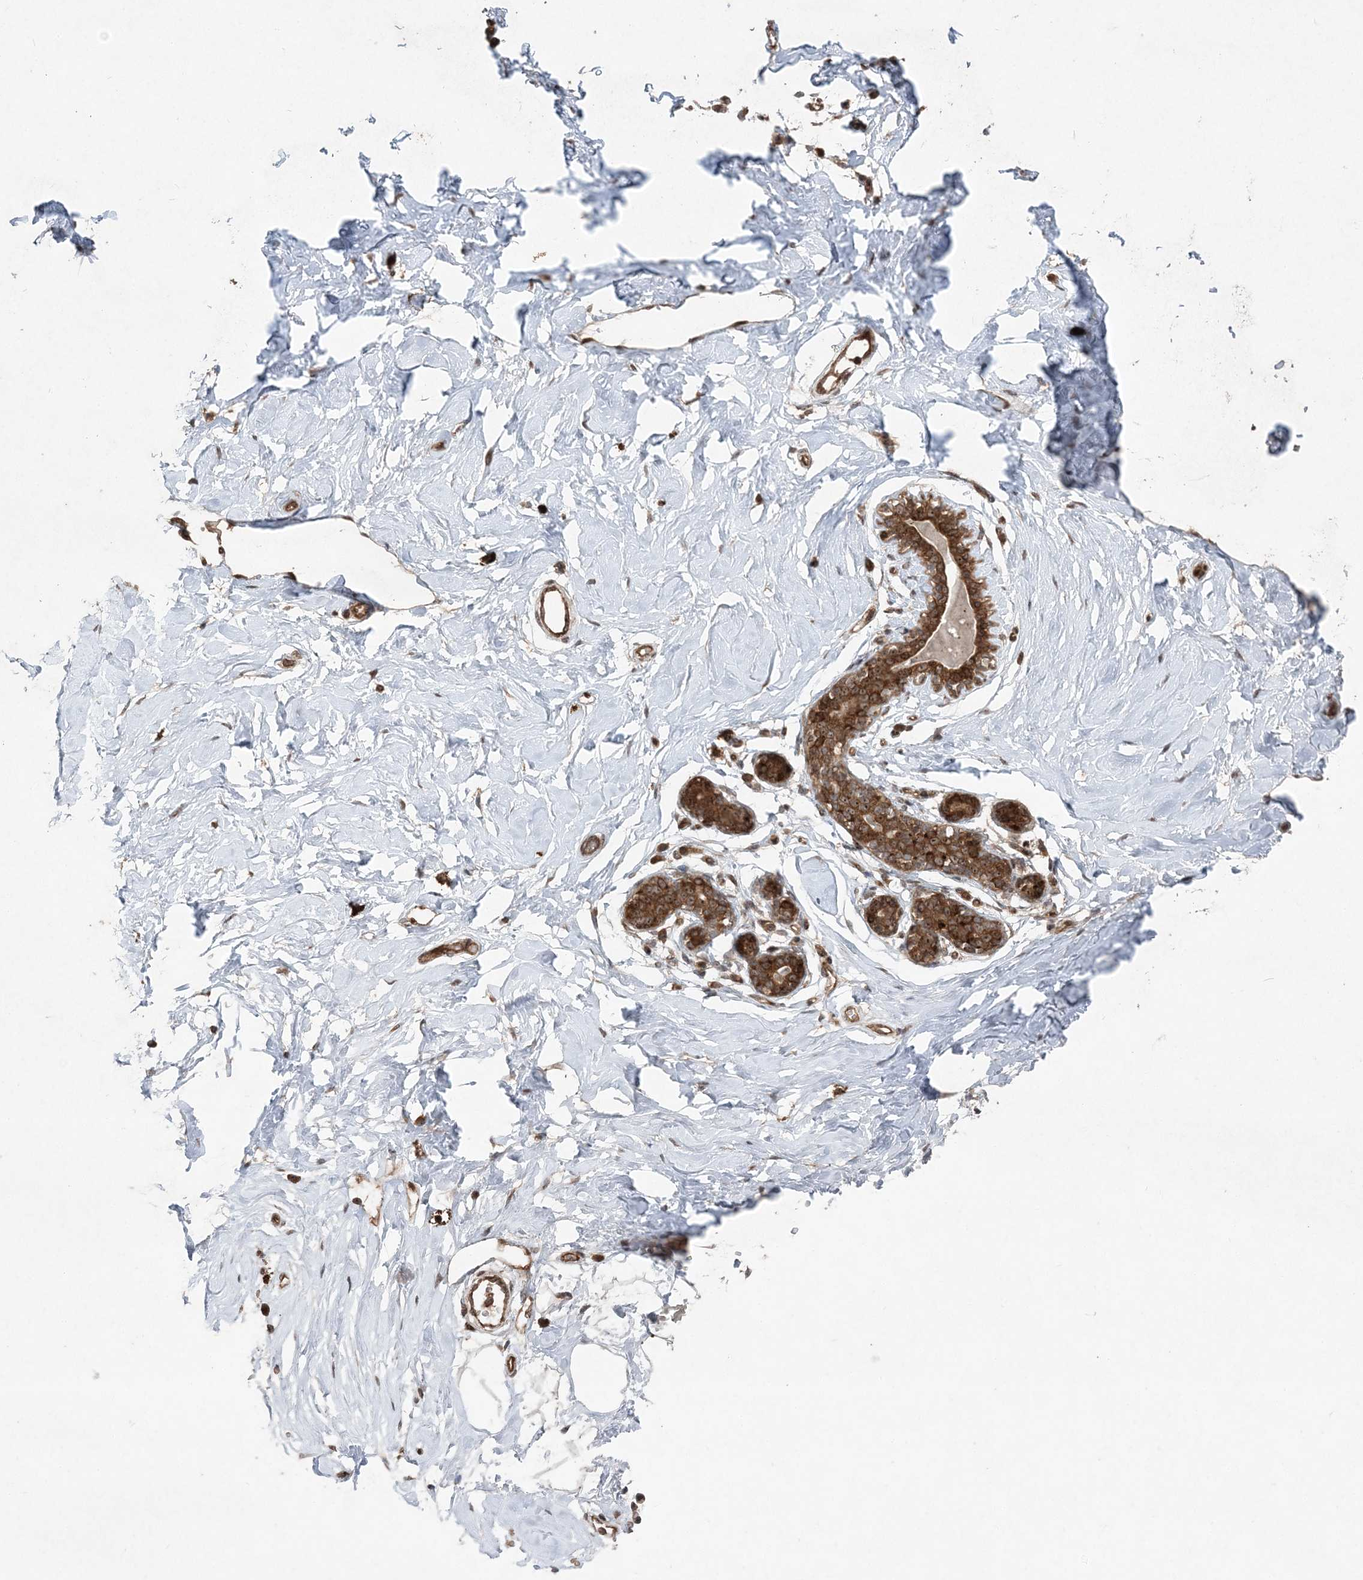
{"staining": {"intensity": "negative", "quantity": "none", "location": "none"}, "tissue": "breast", "cell_type": "Adipocytes", "image_type": "normal", "snomed": [{"axis": "morphology", "description": "Normal tissue, NOS"}, {"axis": "morphology", "description": "Adenoma, NOS"}, {"axis": "topography", "description": "Breast"}], "caption": "The immunohistochemistry (IHC) photomicrograph has no significant expression in adipocytes of breast.", "gene": "SERINC1", "patient": {"sex": "female", "age": 23}}